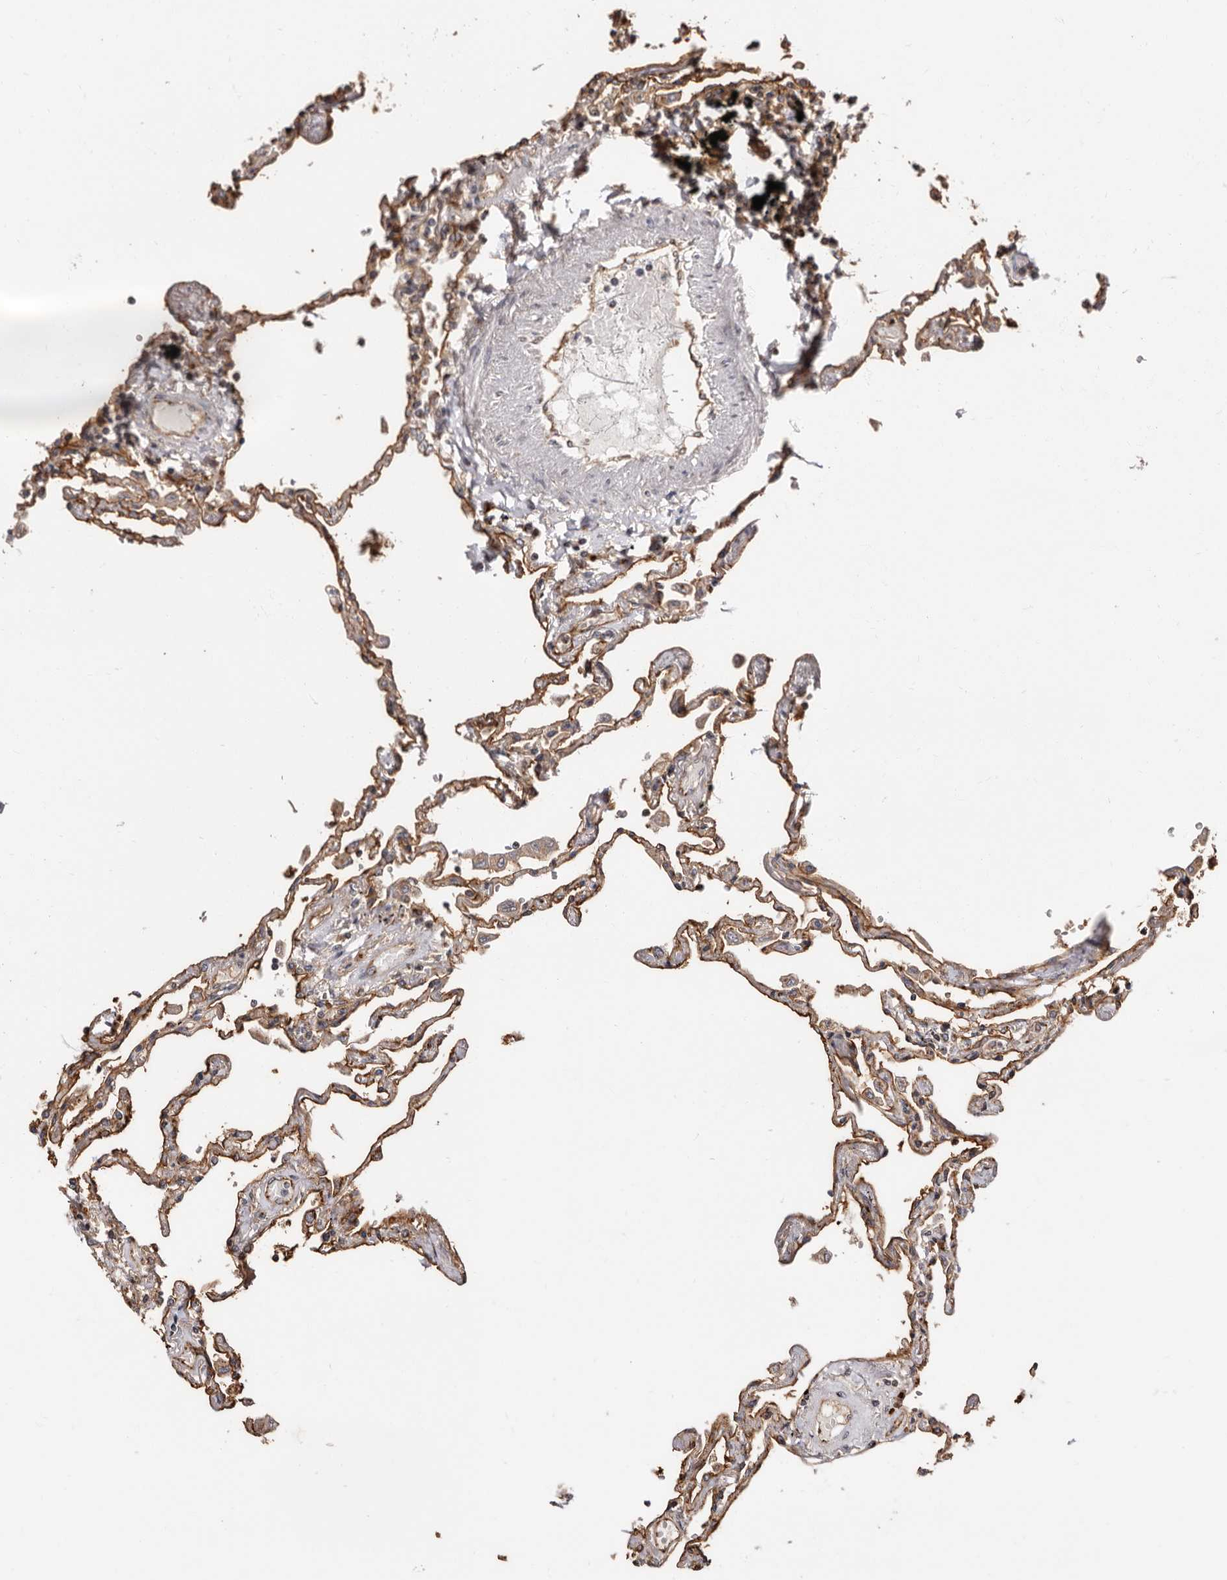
{"staining": {"intensity": "strong", "quantity": "25%-75%", "location": "cytoplasmic/membranous"}, "tissue": "lung", "cell_type": "Alveolar cells", "image_type": "normal", "snomed": [{"axis": "morphology", "description": "Normal tissue, NOS"}, {"axis": "topography", "description": "Lung"}], "caption": "A high amount of strong cytoplasmic/membranous positivity is appreciated in about 25%-75% of alveolar cells in unremarkable lung.", "gene": "GPR27", "patient": {"sex": "female", "age": 67}}